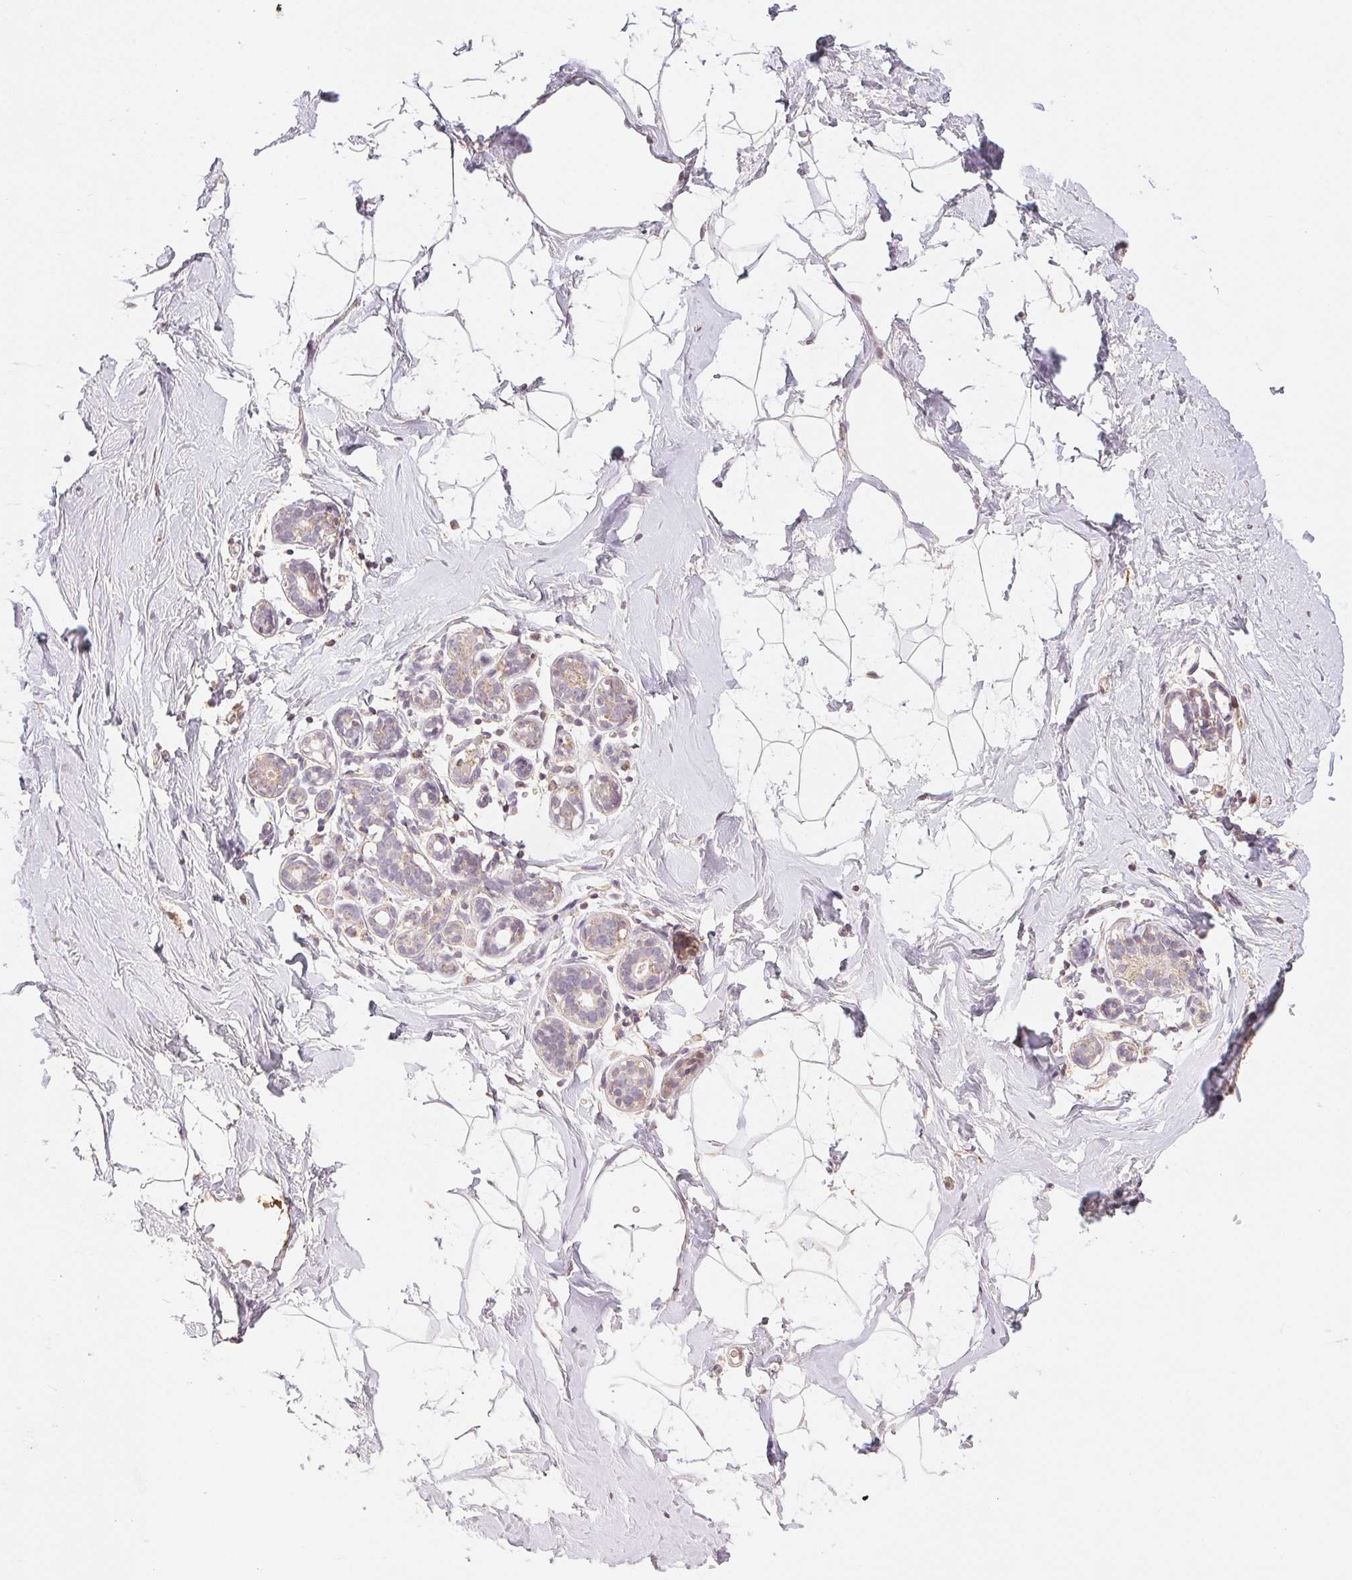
{"staining": {"intensity": "negative", "quantity": "none", "location": "none"}, "tissue": "breast", "cell_type": "Adipocytes", "image_type": "normal", "snomed": [{"axis": "morphology", "description": "Normal tissue, NOS"}, {"axis": "topography", "description": "Breast"}], "caption": "Benign breast was stained to show a protein in brown. There is no significant positivity in adipocytes.", "gene": "CLASP1", "patient": {"sex": "female", "age": 32}}